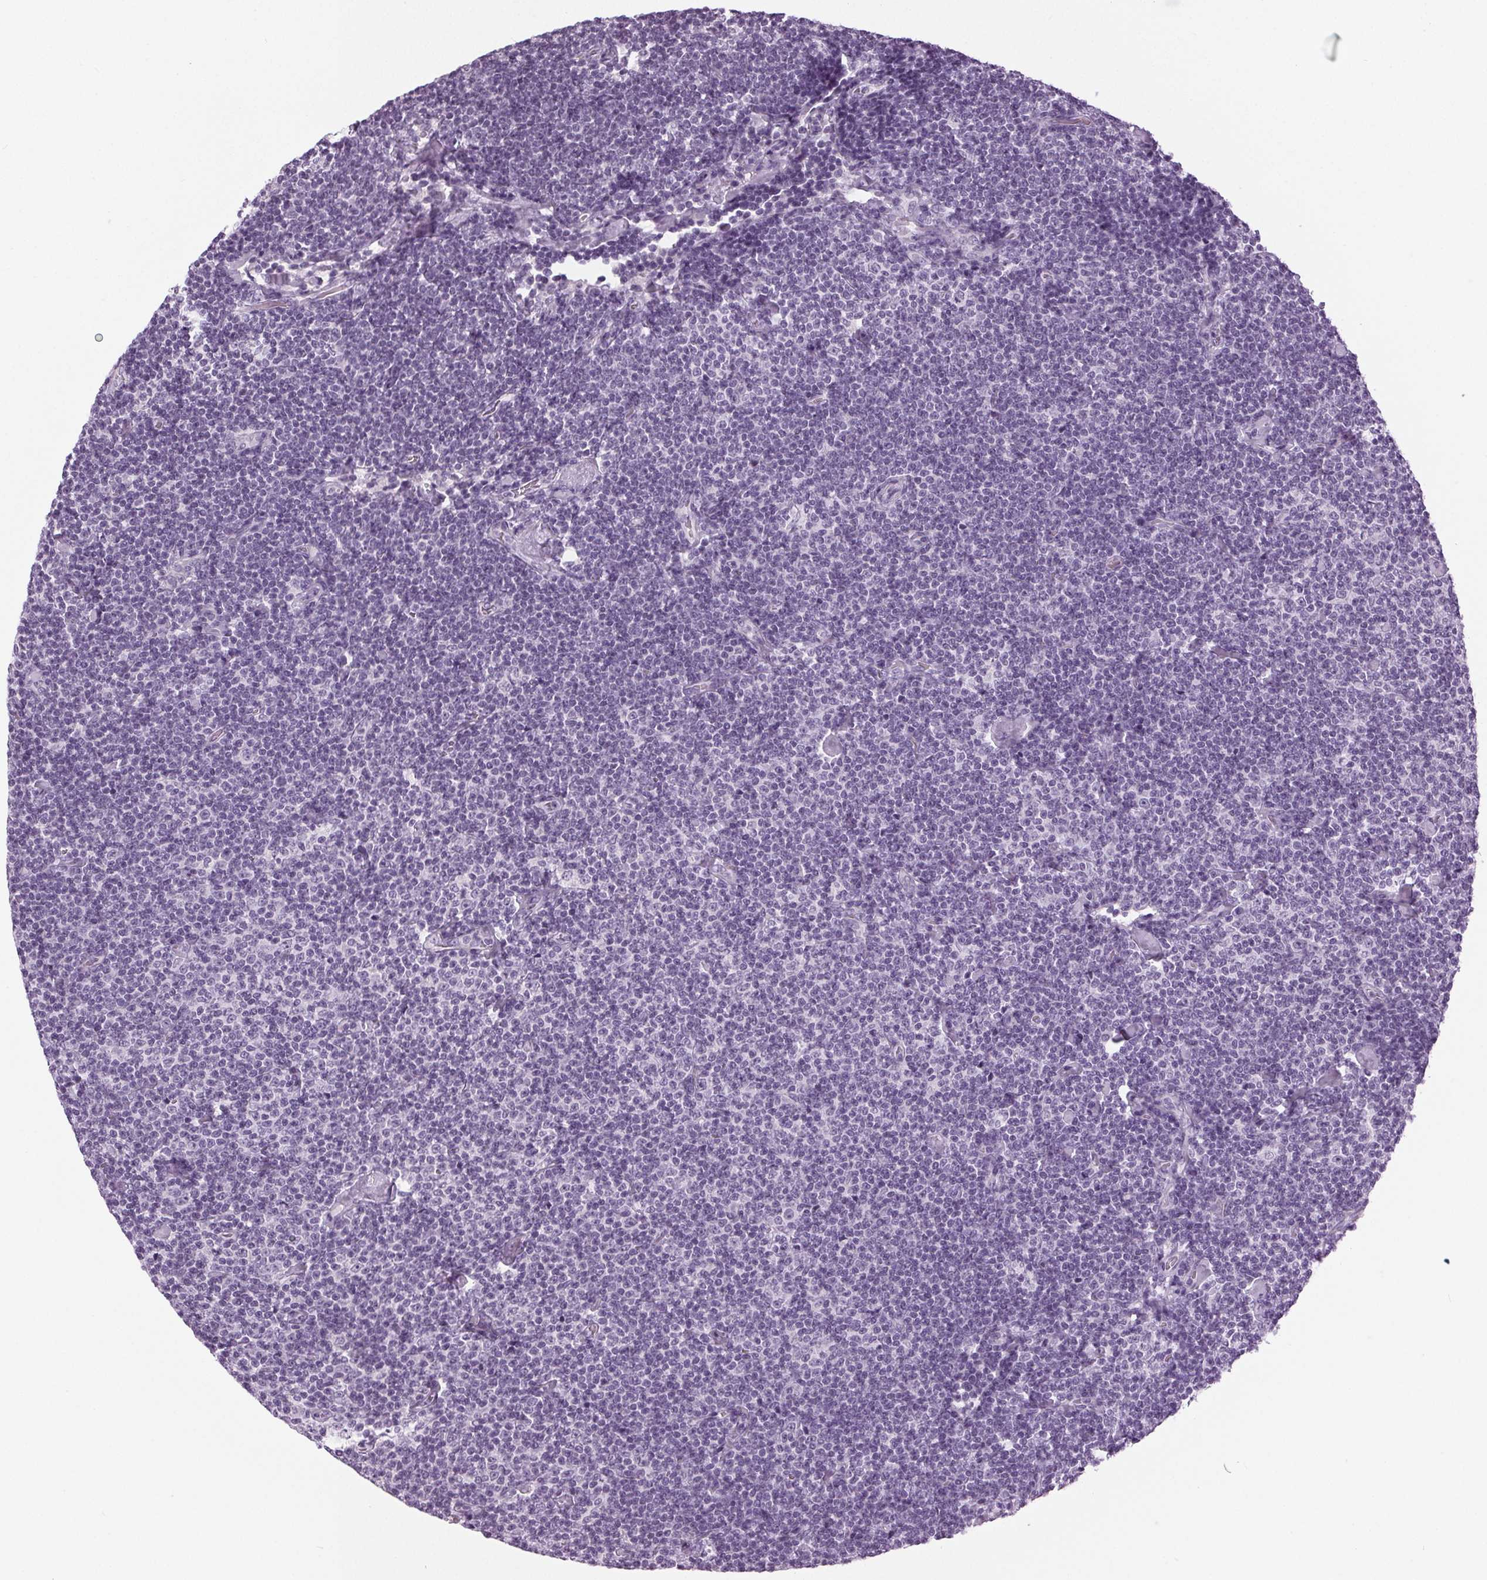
{"staining": {"intensity": "negative", "quantity": "none", "location": "none"}, "tissue": "lymphoma", "cell_type": "Tumor cells", "image_type": "cancer", "snomed": [{"axis": "morphology", "description": "Malignant lymphoma, non-Hodgkin's type, Low grade"}, {"axis": "topography", "description": "Lymph node"}], "caption": "Immunohistochemistry of human lymphoma reveals no expression in tumor cells.", "gene": "DNAH12", "patient": {"sex": "male", "age": 81}}